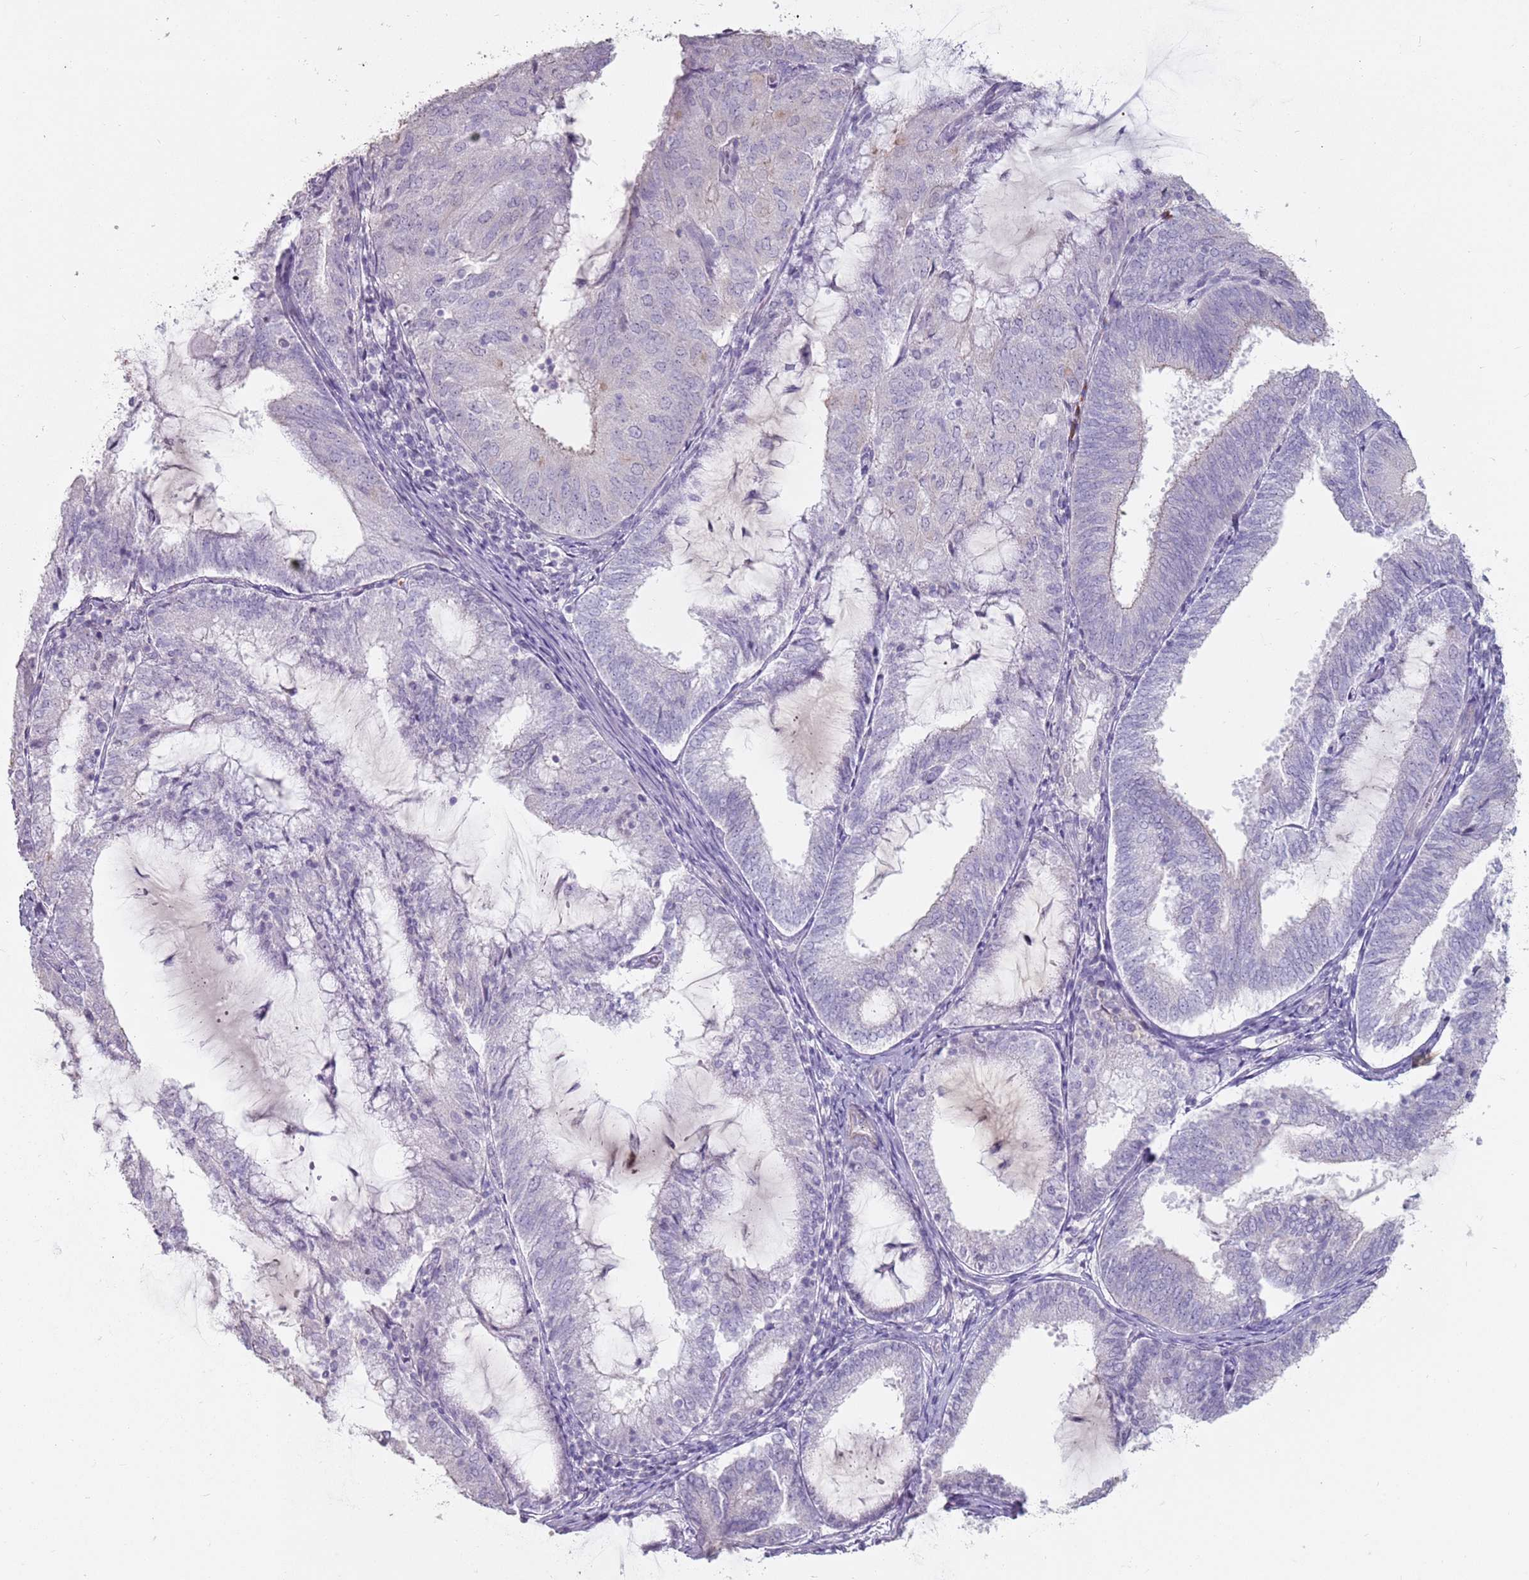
{"staining": {"intensity": "negative", "quantity": "none", "location": "none"}, "tissue": "endometrial cancer", "cell_type": "Tumor cells", "image_type": "cancer", "snomed": [{"axis": "morphology", "description": "Adenocarcinoma, NOS"}, {"axis": "topography", "description": "Endometrium"}], "caption": "DAB (3,3'-diaminobenzidine) immunohistochemical staining of endometrial cancer (adenocarcinoma) demonstrates no significant positivity in tumor cells.", "gene": "STYK1", "patient": {"sex": "female", "age": 81}}